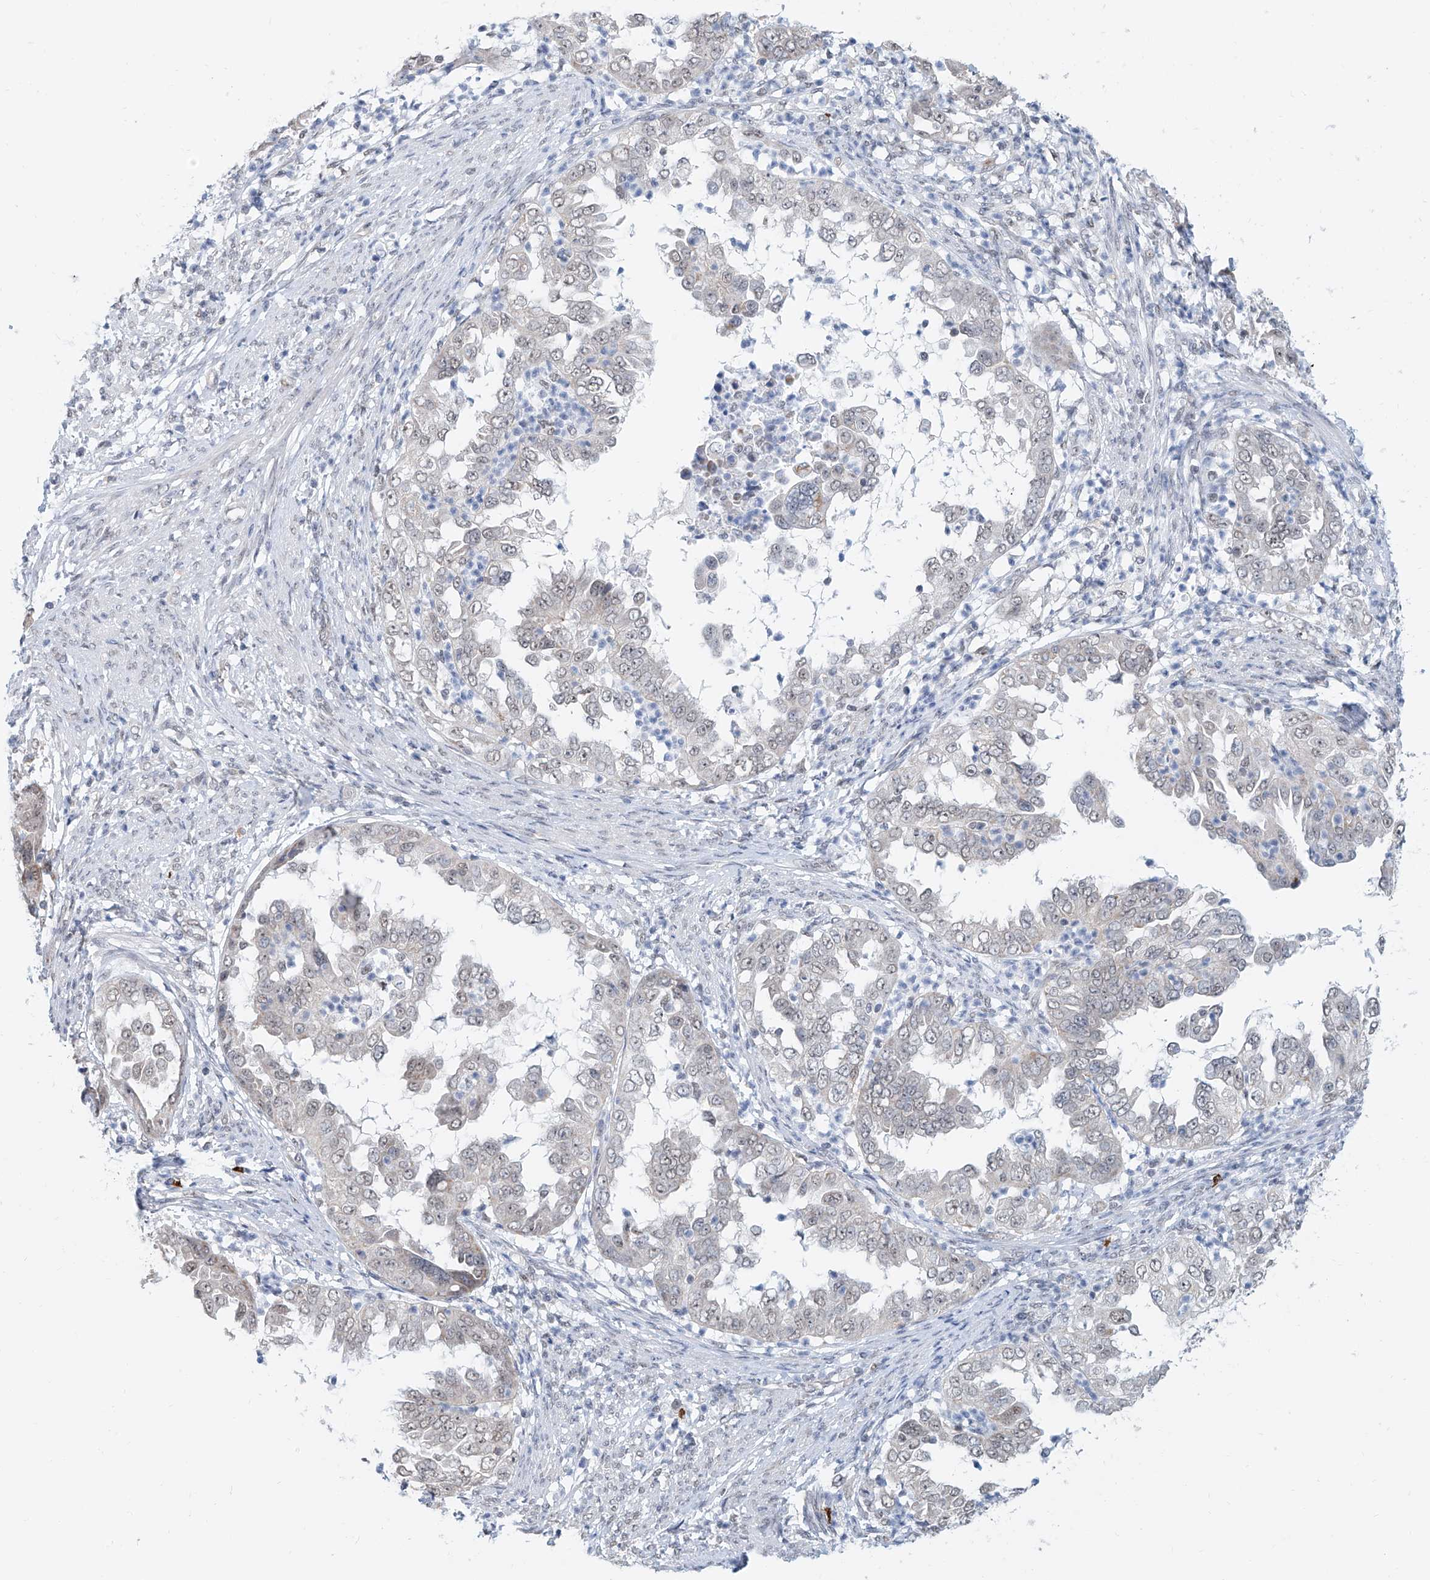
{"staining": {"intensity": "weak", "quantity": "25%-75%", "location": "nuclear"}, "tissue": "endometrial cancer", "cell_type": "Tumor cells", "image_type": "cancer", "snomed": [{"axis": "morphology", "description": "Adenocarcinoma, NOS"}, {"axis": "topography", "description": "Endometrium"}], "caption": "About 25%-75% of tumor cells in endometrial cancer demonstrate weak nuclear protein staining as visualized by brown immunohistochemical staining.", "gene": "SDE2", "patient": {"sex": "female", "age": 85}}